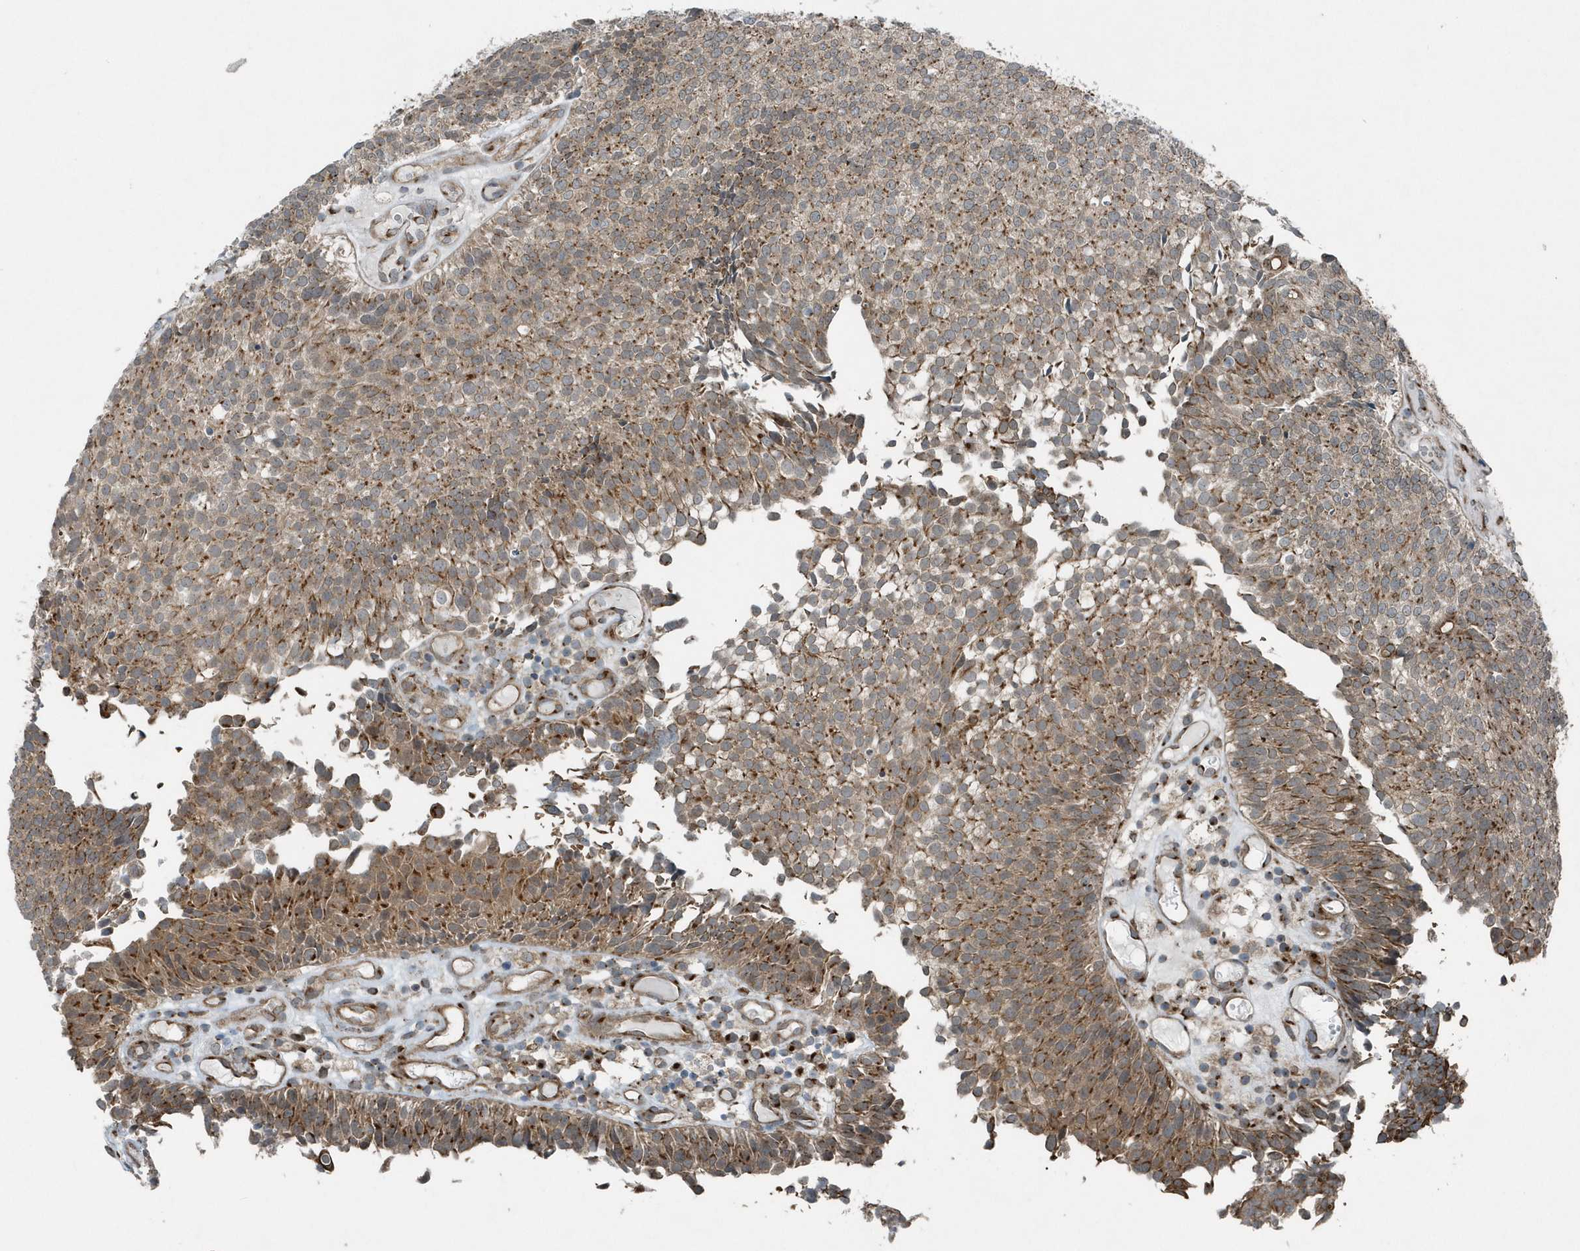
{"staining": {"intensity": "moderate", "quantity": ">75%", "location": "cytoplasmic/membranous"}, "tissue": "urothelial cancer", "cell_type": "Tumor cells", "image_type": "cancer", "snomed": [{"axis": "morphology", "description": "Urothelial carcinoma, Low grade"}, {"axis": "topography", "description": "Urinary bladder"}], "caption": "Urothelial carcinoma (low-grade) stained with a protein marker reveals moderate staining in tumor cells.", "gene": "GCC2", "patient": {"sex": "male", "age": 86}}